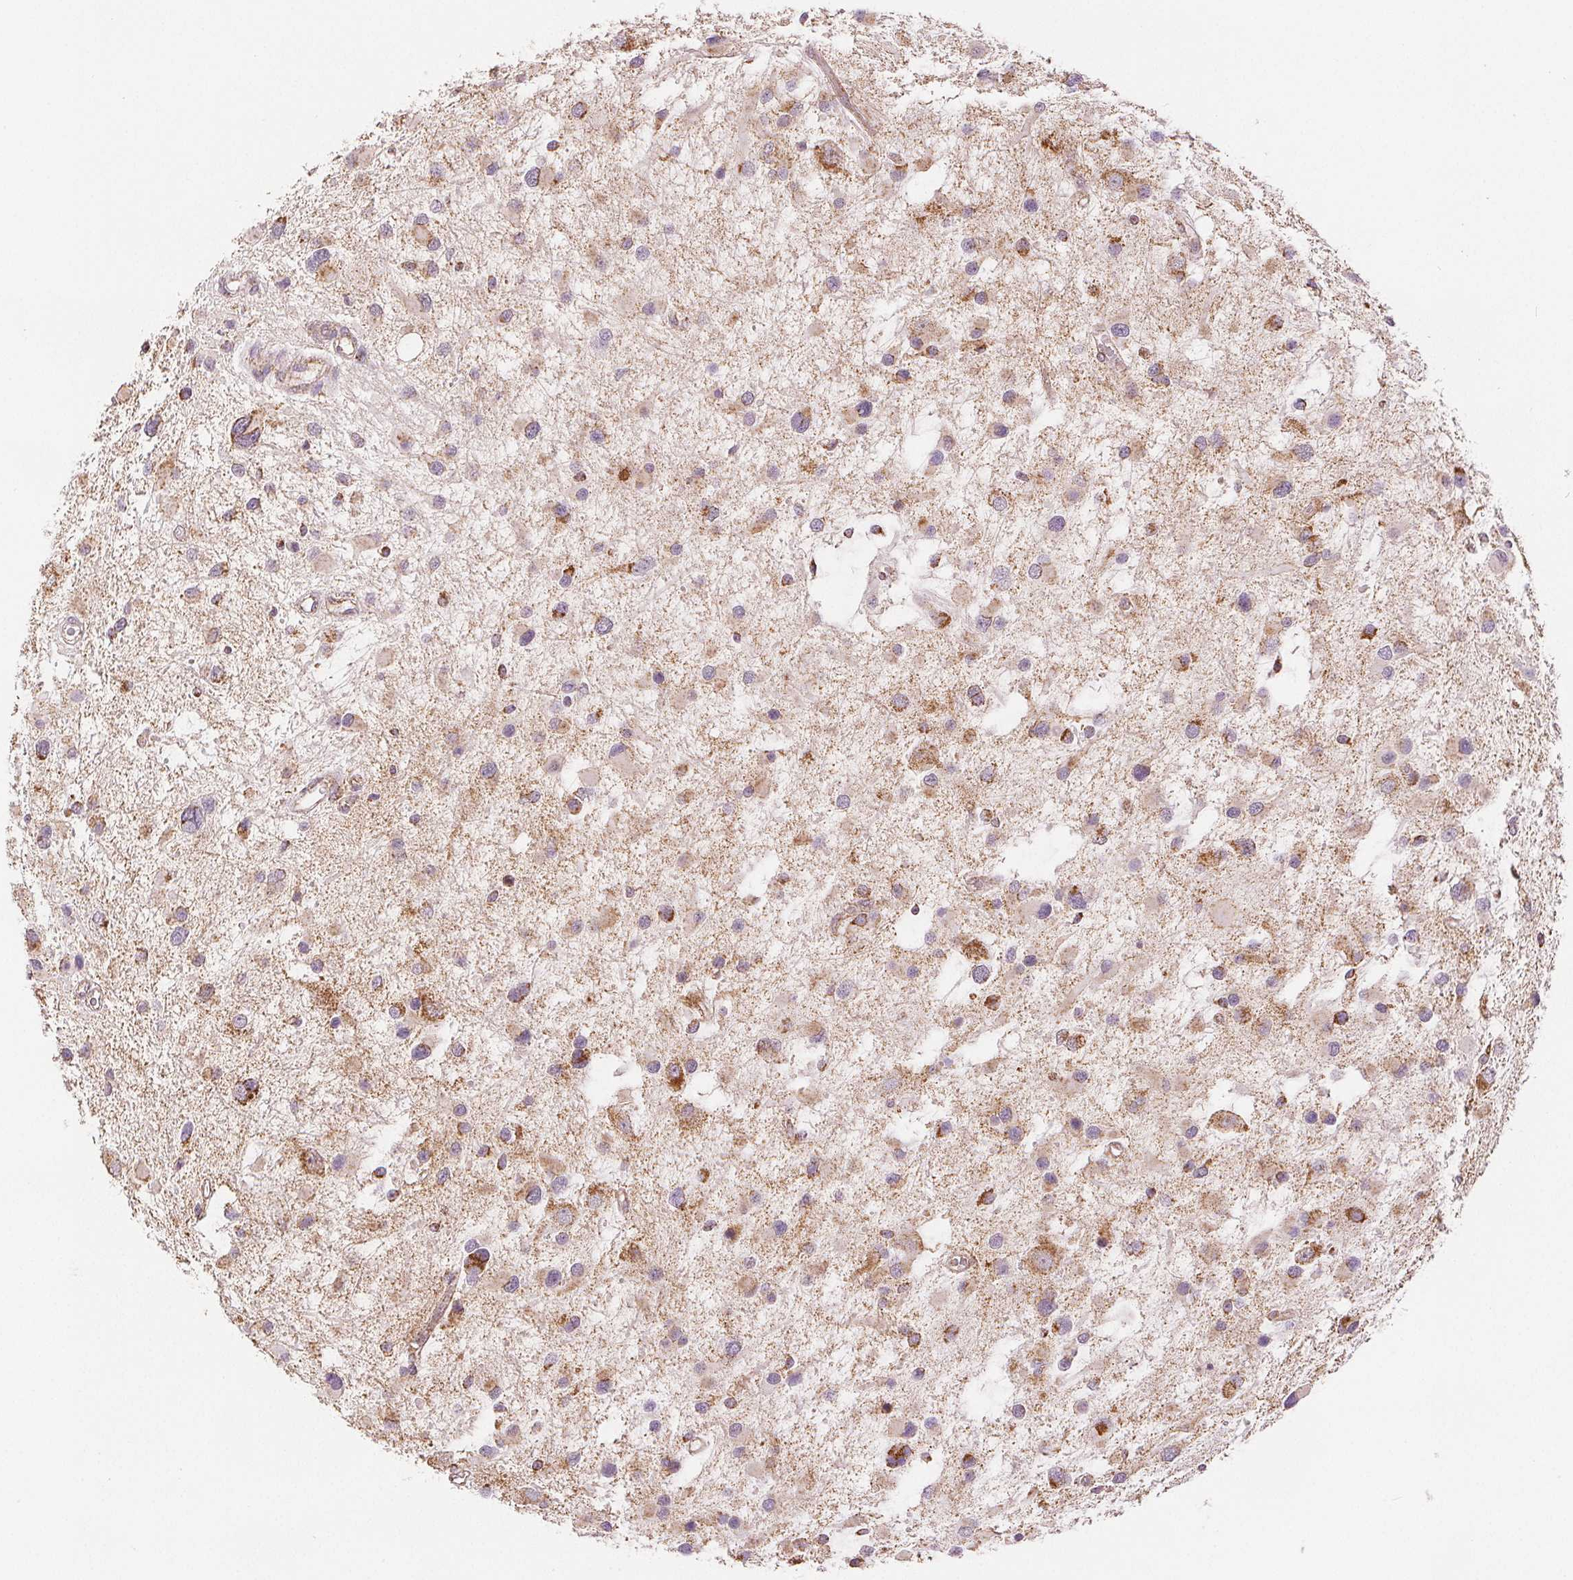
{"staining": {"intensity": "strong", "quantity": "<25%", "location": "cytoplasmic/membranous"}, "tissue": "glioma", "cell_type": "Tumor cells", "image_type": "cancer", "snomed": [{"axis": "morphology", "description": "Glioma, malignant, Low grade"}, {"axis": "topography", "description": "Brain"}], "caption": "Human glioma stained with a brown dye reveals strong cytoplasmic/membranous positive positivity in about <25% of tumor cells.", "gene": "SDHB", "patient": {"sex": "female", "age": 32}}